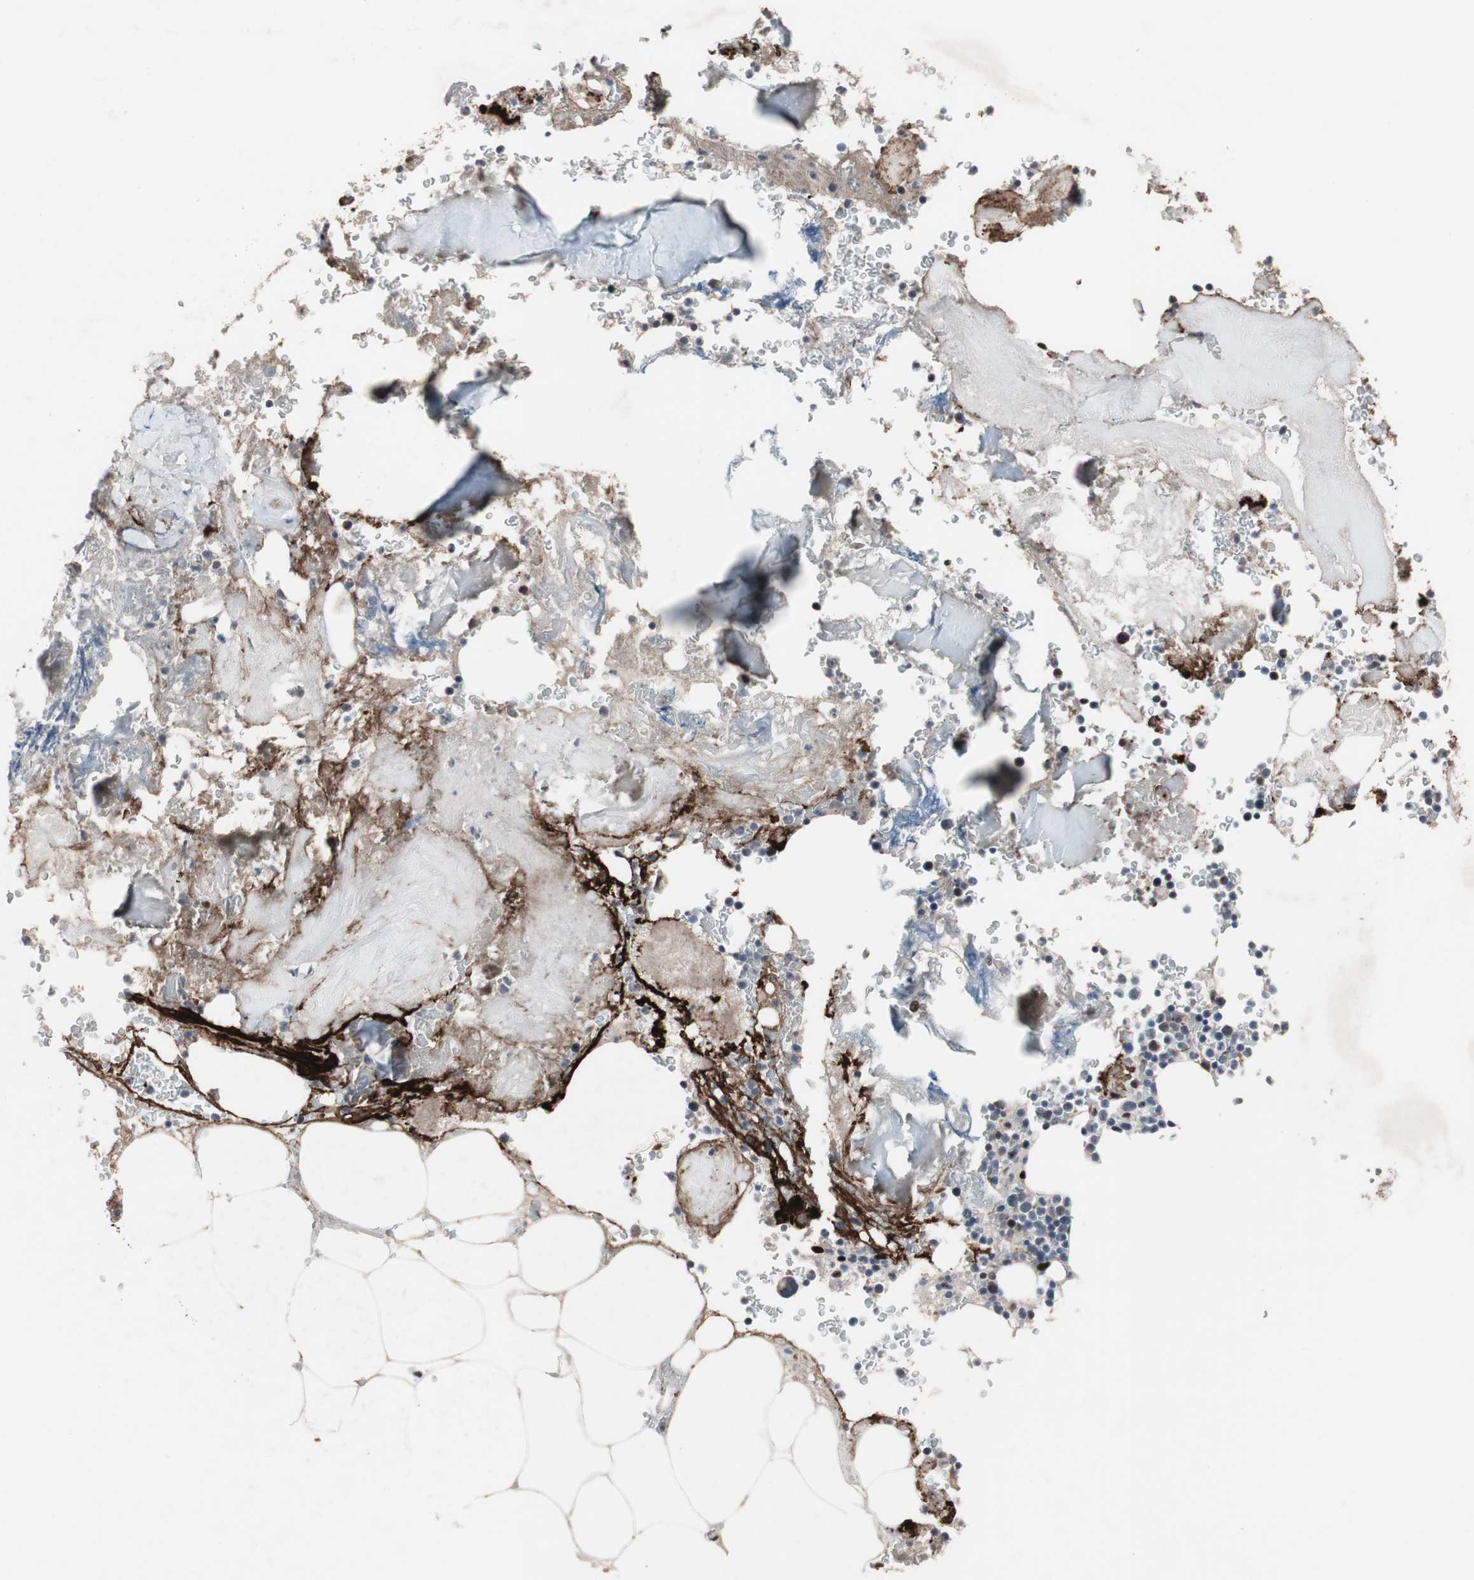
{"staining": {"intensity": "moderate", "quantity": "<25%", "location": "nuclear"}, "tissue": "bone marrow", "cell_type": "Hematopoietic cells", "image_type": "normal", "snomed": [{"axis": "morphology", "description": "Normal tissue, NOS"}, {"axis": "topography", "description": "Bone marrow"}], "caption": "Unremarkable bone marrow was stained to show a protein in brown. There is low levels of moderate nuclear expression in approximately <25% of hematopoietic cells. The protein of interest is stained brown, and the nuclei are stained in blue (DAB IHC with brightfield microscopy, high magnification).", "gene": "PINX1", "patient": {"sex": "male"}}